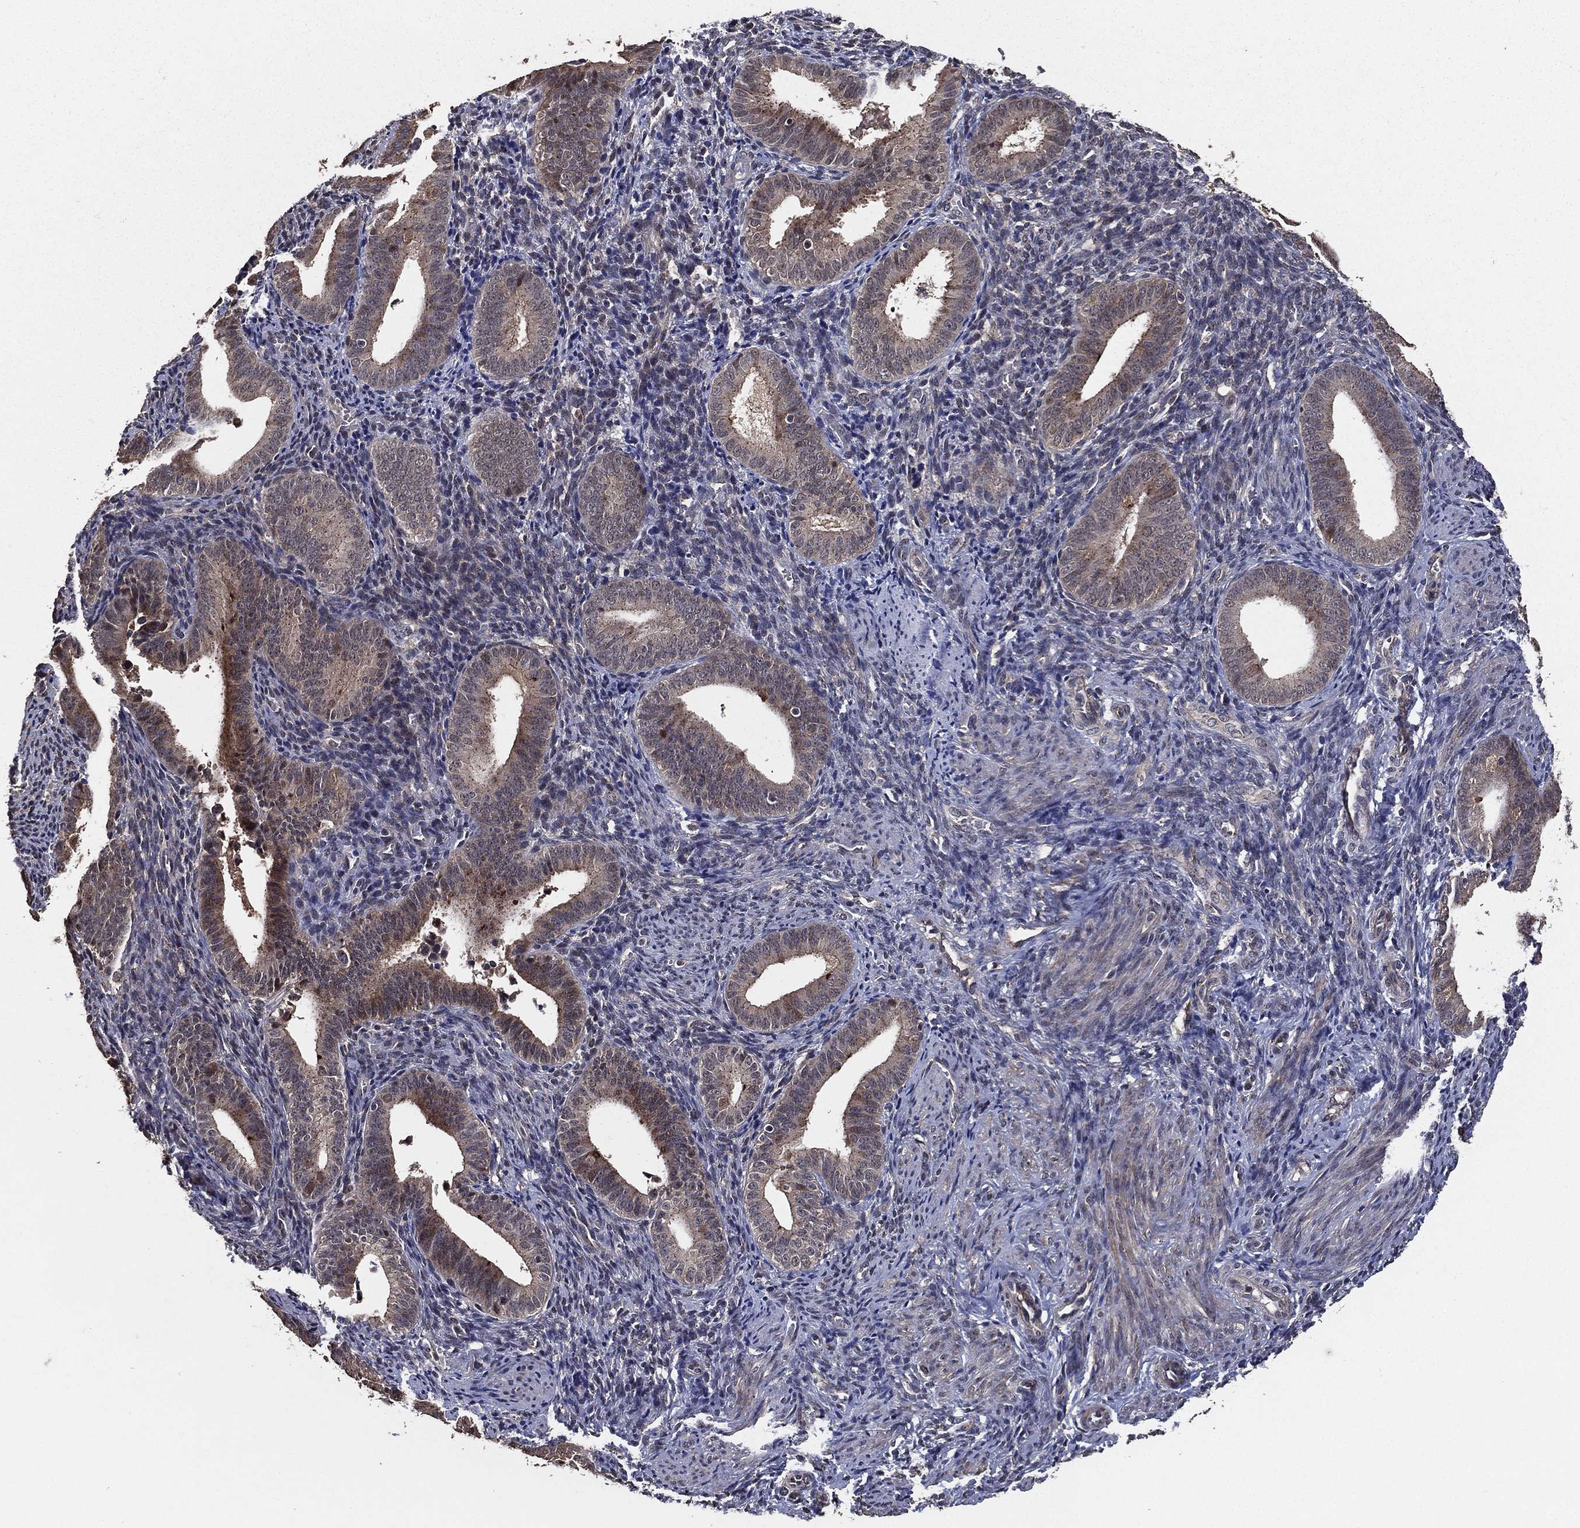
{"staining": {"intensity": "negative", "quantity": "none", "location": "none"}, "tissue": "endometrium", "cell_type": "Cells in endometrial stroma", "image_type": "normal", "snomed": [{"axis": "morphology", "description": "Normal tissue, NOS"}, {"axis": "topography", "description": "Endometrium"}], "caption": "Immunohistochemistry (IHC) of benign endometrium demonstrates no expression in cells in endometrial stroma. (Brightfield microscopy of DAB (3,3'-diaminobenzidine) immunohistochemistry at high magnification).", "gene": "PCNT", "patient": {"sex": "female", "age": 42}}